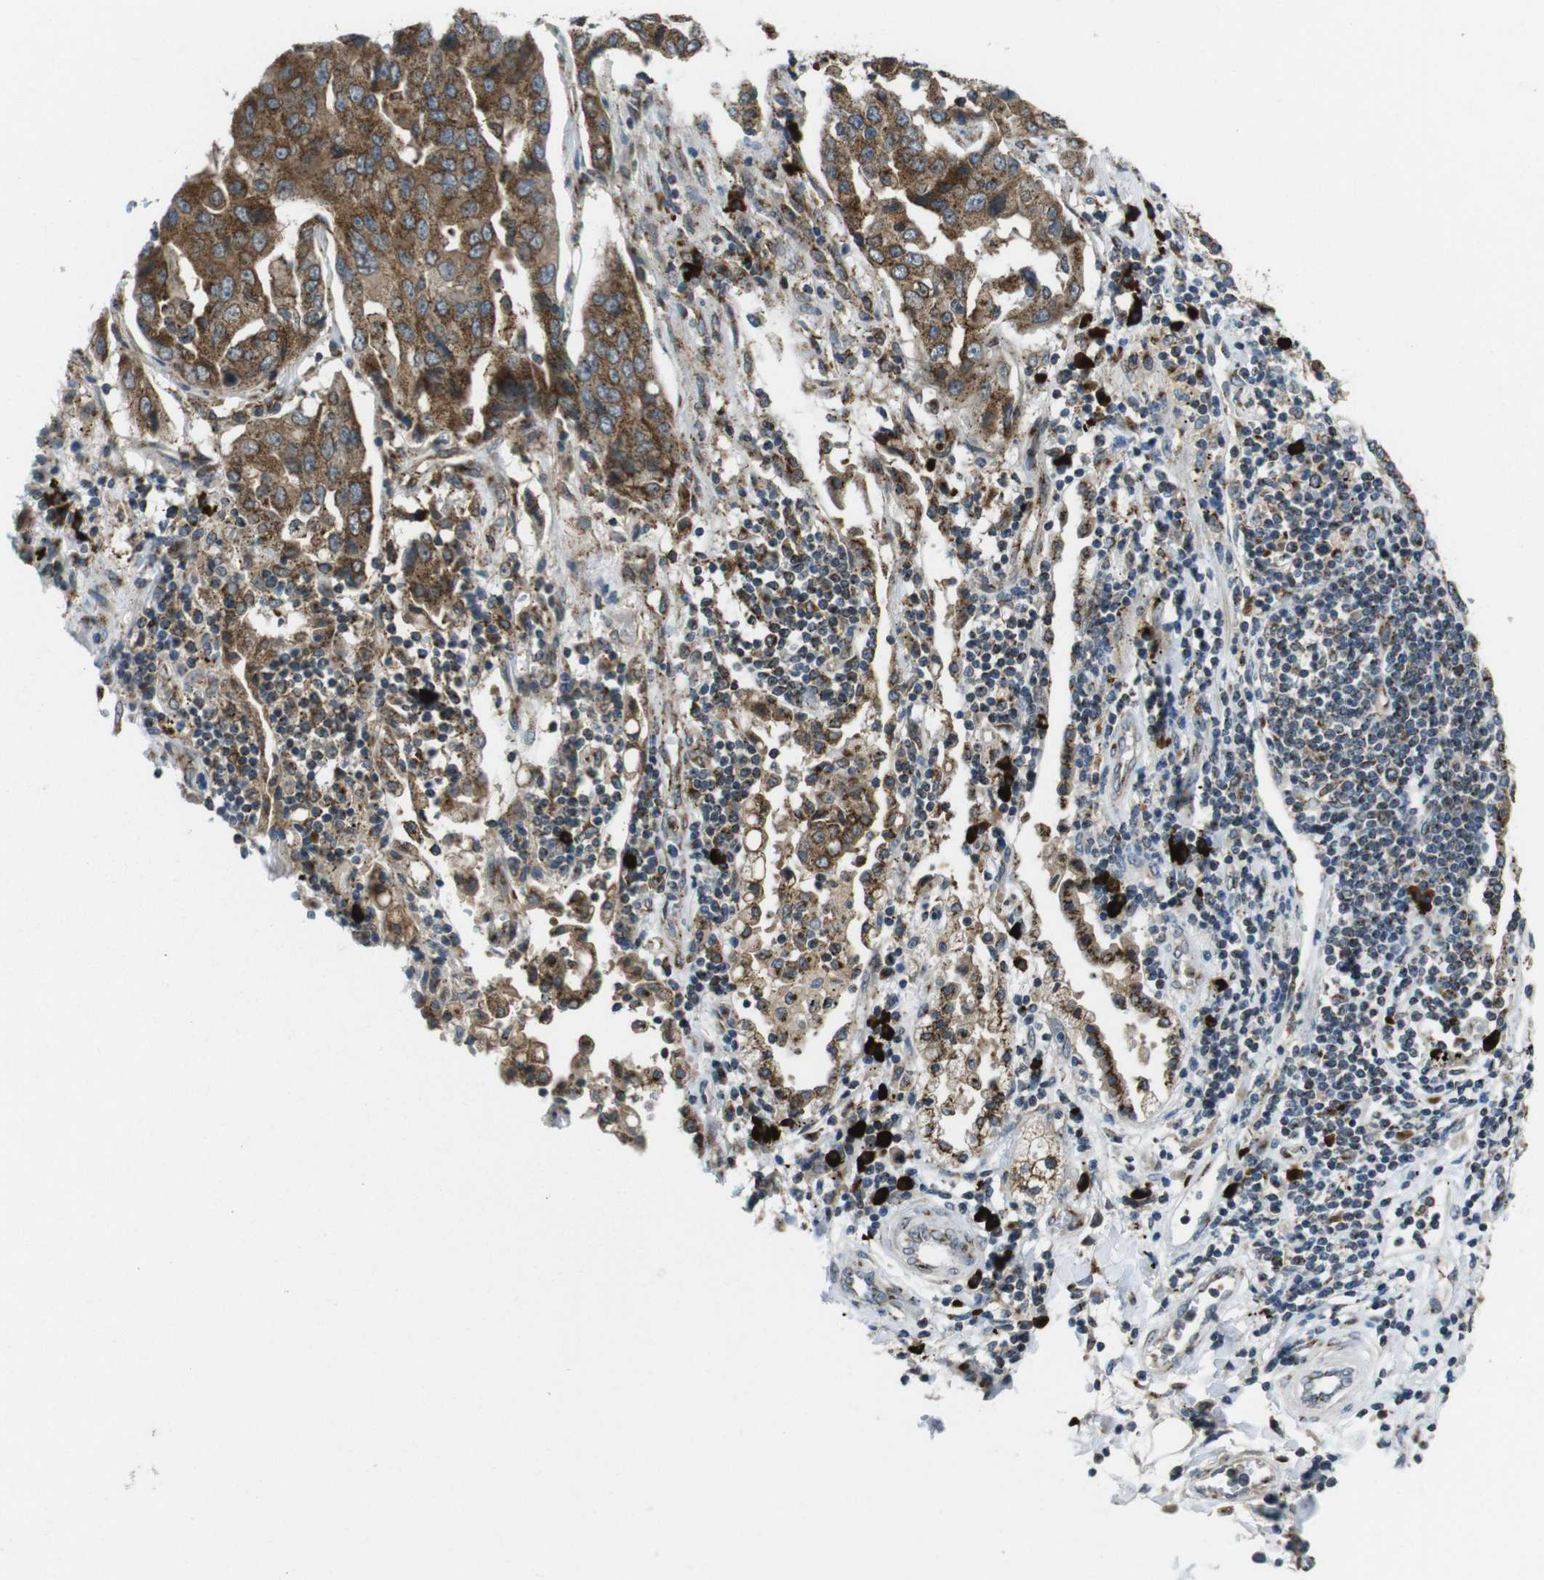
{"staining": {"intensity": "moderate", "quantity": ">75%", "location": "cytoplasmic/membranous"}, "tissue": "lung cancer", "cell_type": "Tumor cells", "image_type": "cancer", "snomed": [{"axis": "morphology", "description": "Adenocarcinoma, NOS"}, {"axis": "topography", "description": "Lung"}], "caption": "Brown immunohistochemical staining in lung adenocarcinoma displays moderate cytoplasmic/membranous staining in approximately >75% of tumor cells.", "gene": "ZFPL1", "patient": {"sex": "female", "age": 65}}